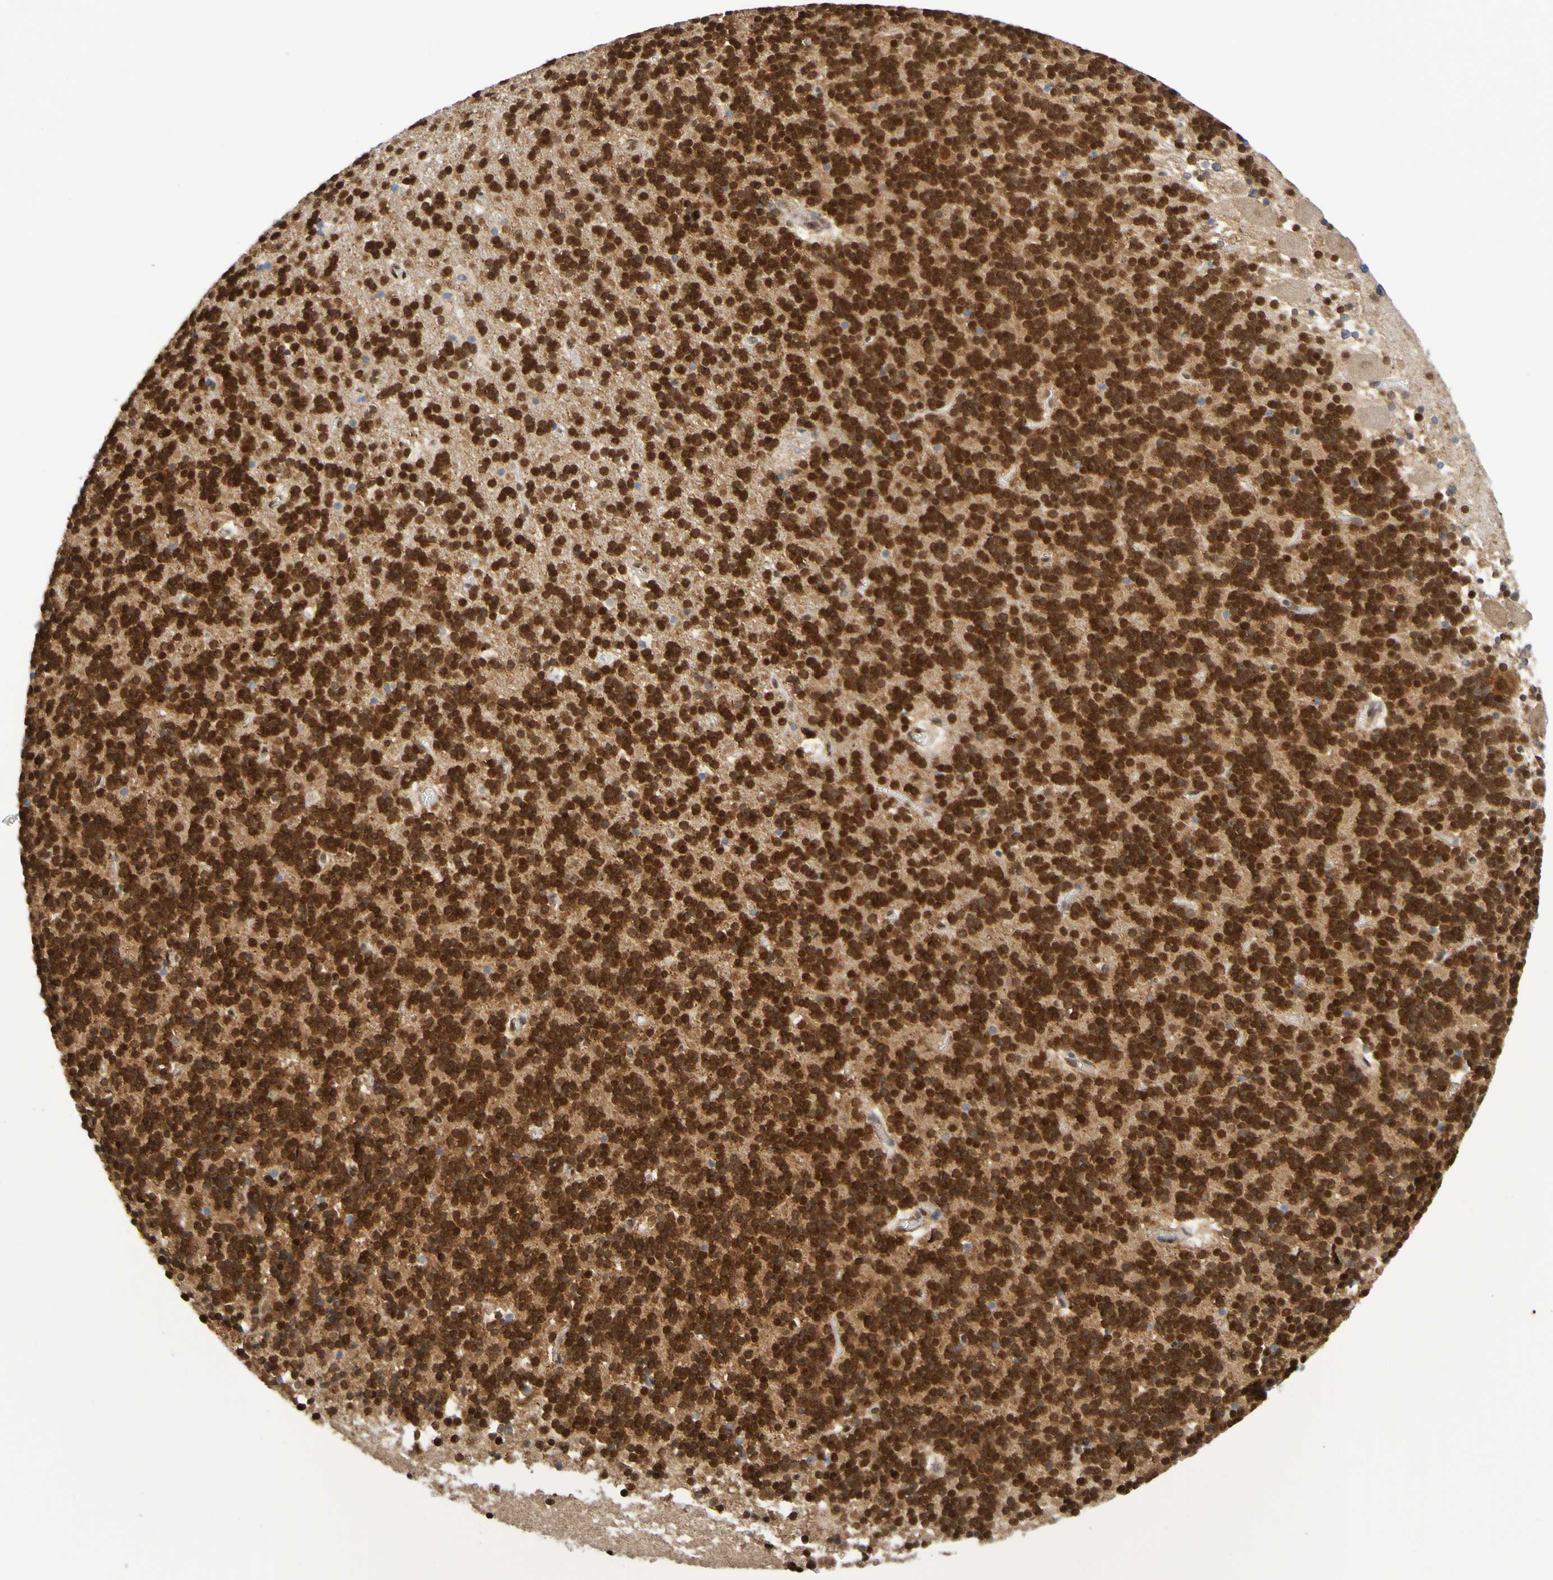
{"staining": {"intensity": "strong", "quantity": ">75%", "location": "nuclear"}, "tissue": "cerebellum", "cell_type": "Cells in granular layer", "image_type": "normal", "snomed": [{"axis": "morphology", "description": "Normal tissue, NOS"}, {"axis": "topography", "description": "Cerebellum"}], "caption": "DAB immunohistochemical staining of normal human cerebellum exhibits strong nuclear protein positivity in approximately >75% of cells in granular layer. (DAB (3,3'-diaminobenzidine) IHC, brown staining for protein, blue staining for nuclei).", "gene": "HDAC2", "patient": {"sex": "male", "age": 45}}